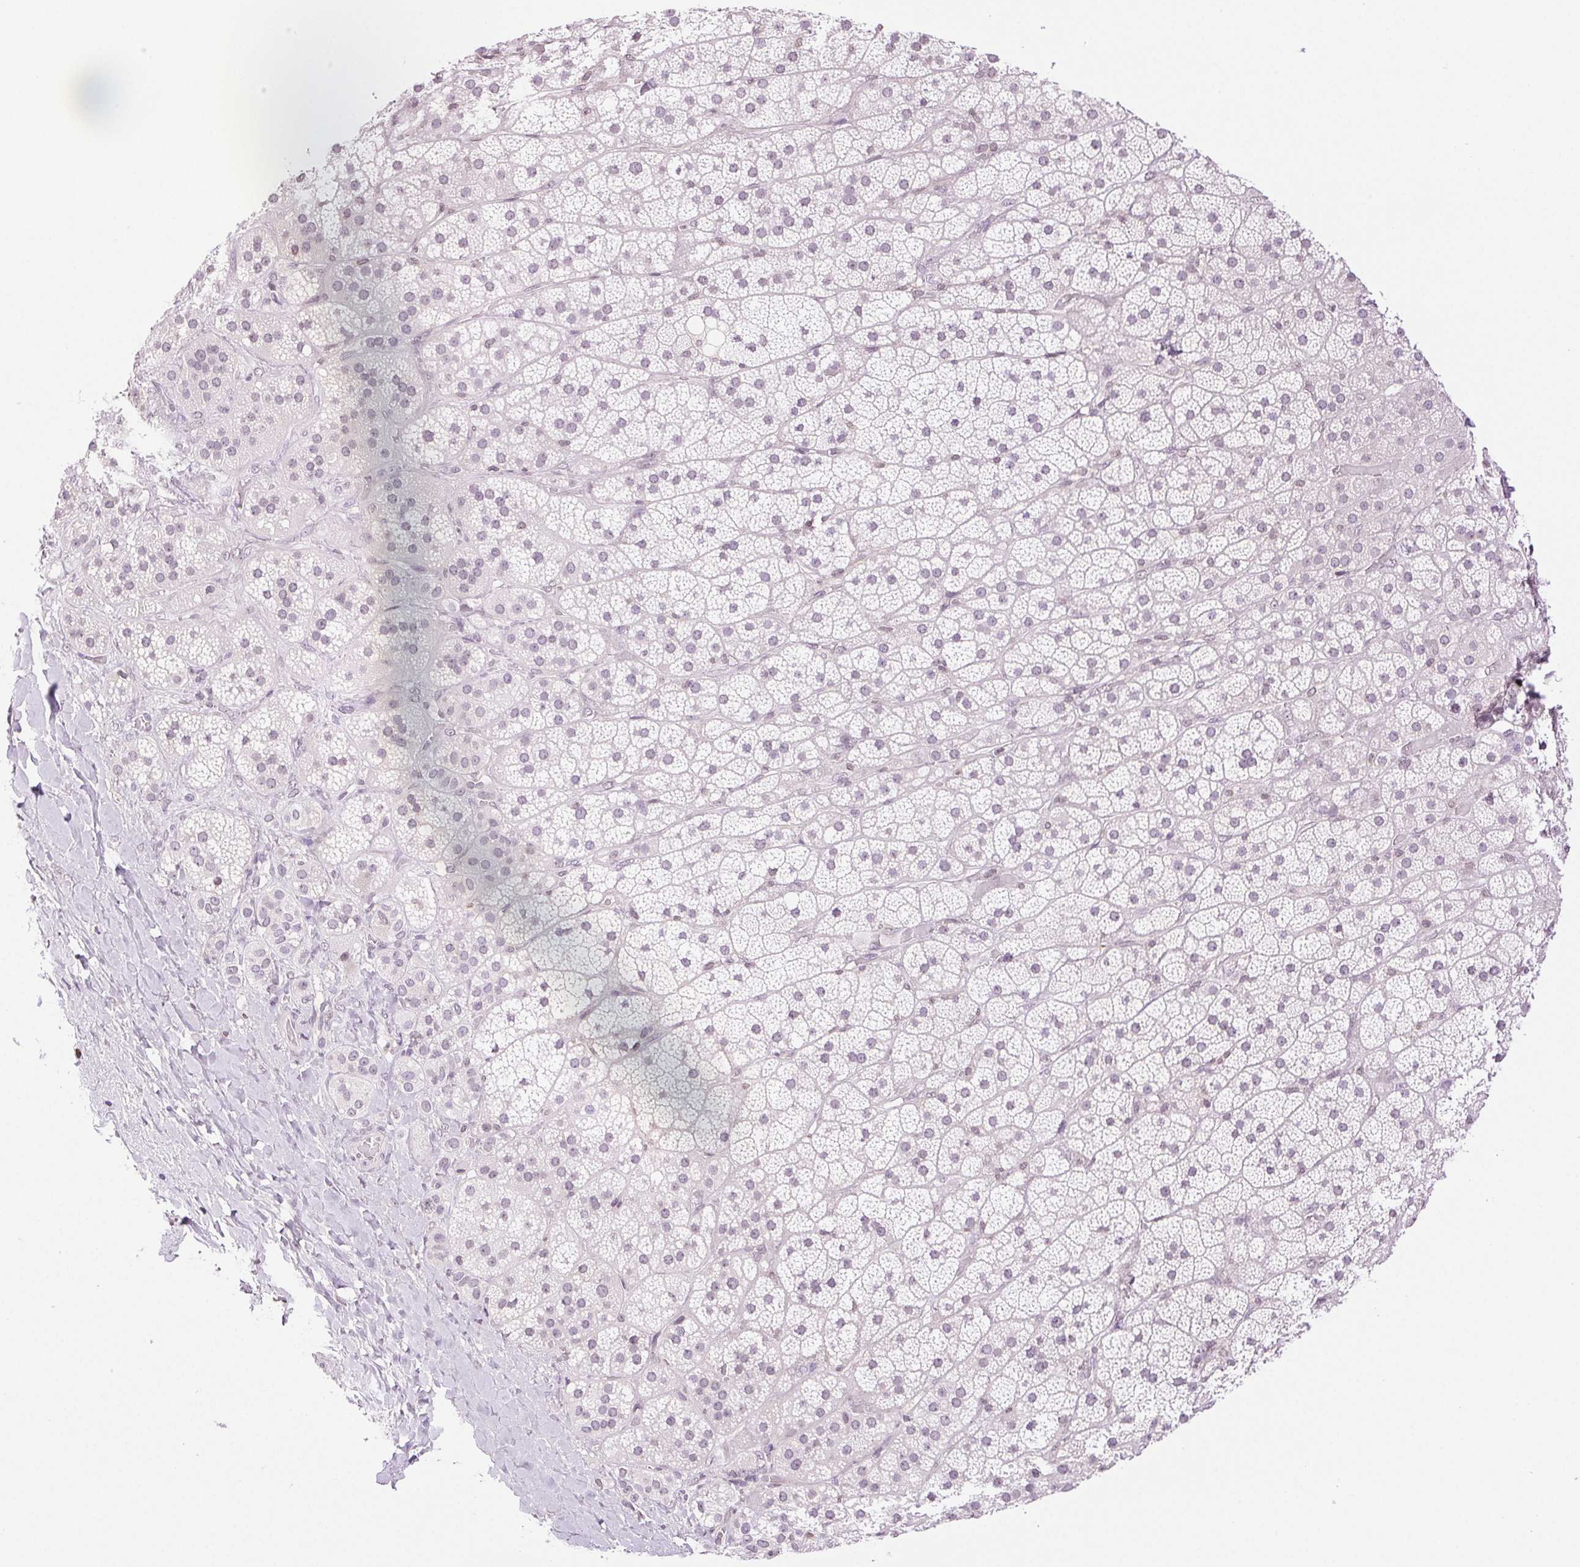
{"staining": {"intensity": "negative", "quantity": "none", "location": "none"}, "tissue": "adrenal gland", "cell_type": "Glandular cells", "image_type": "normal", "snomed": [{"axis": "morphology", "description": "Normal tissue, NOS"}, {"axis": "topography", "description": "Adrenal gland"}], "caption": "The IHC photomicrograph has no significant staining in glandular cells of adrenal gland. (DAB immunohistochemistry (IHC), high magnification).", "gene": "TNNT3", "patient": {"sex": "male", "age": 57}}